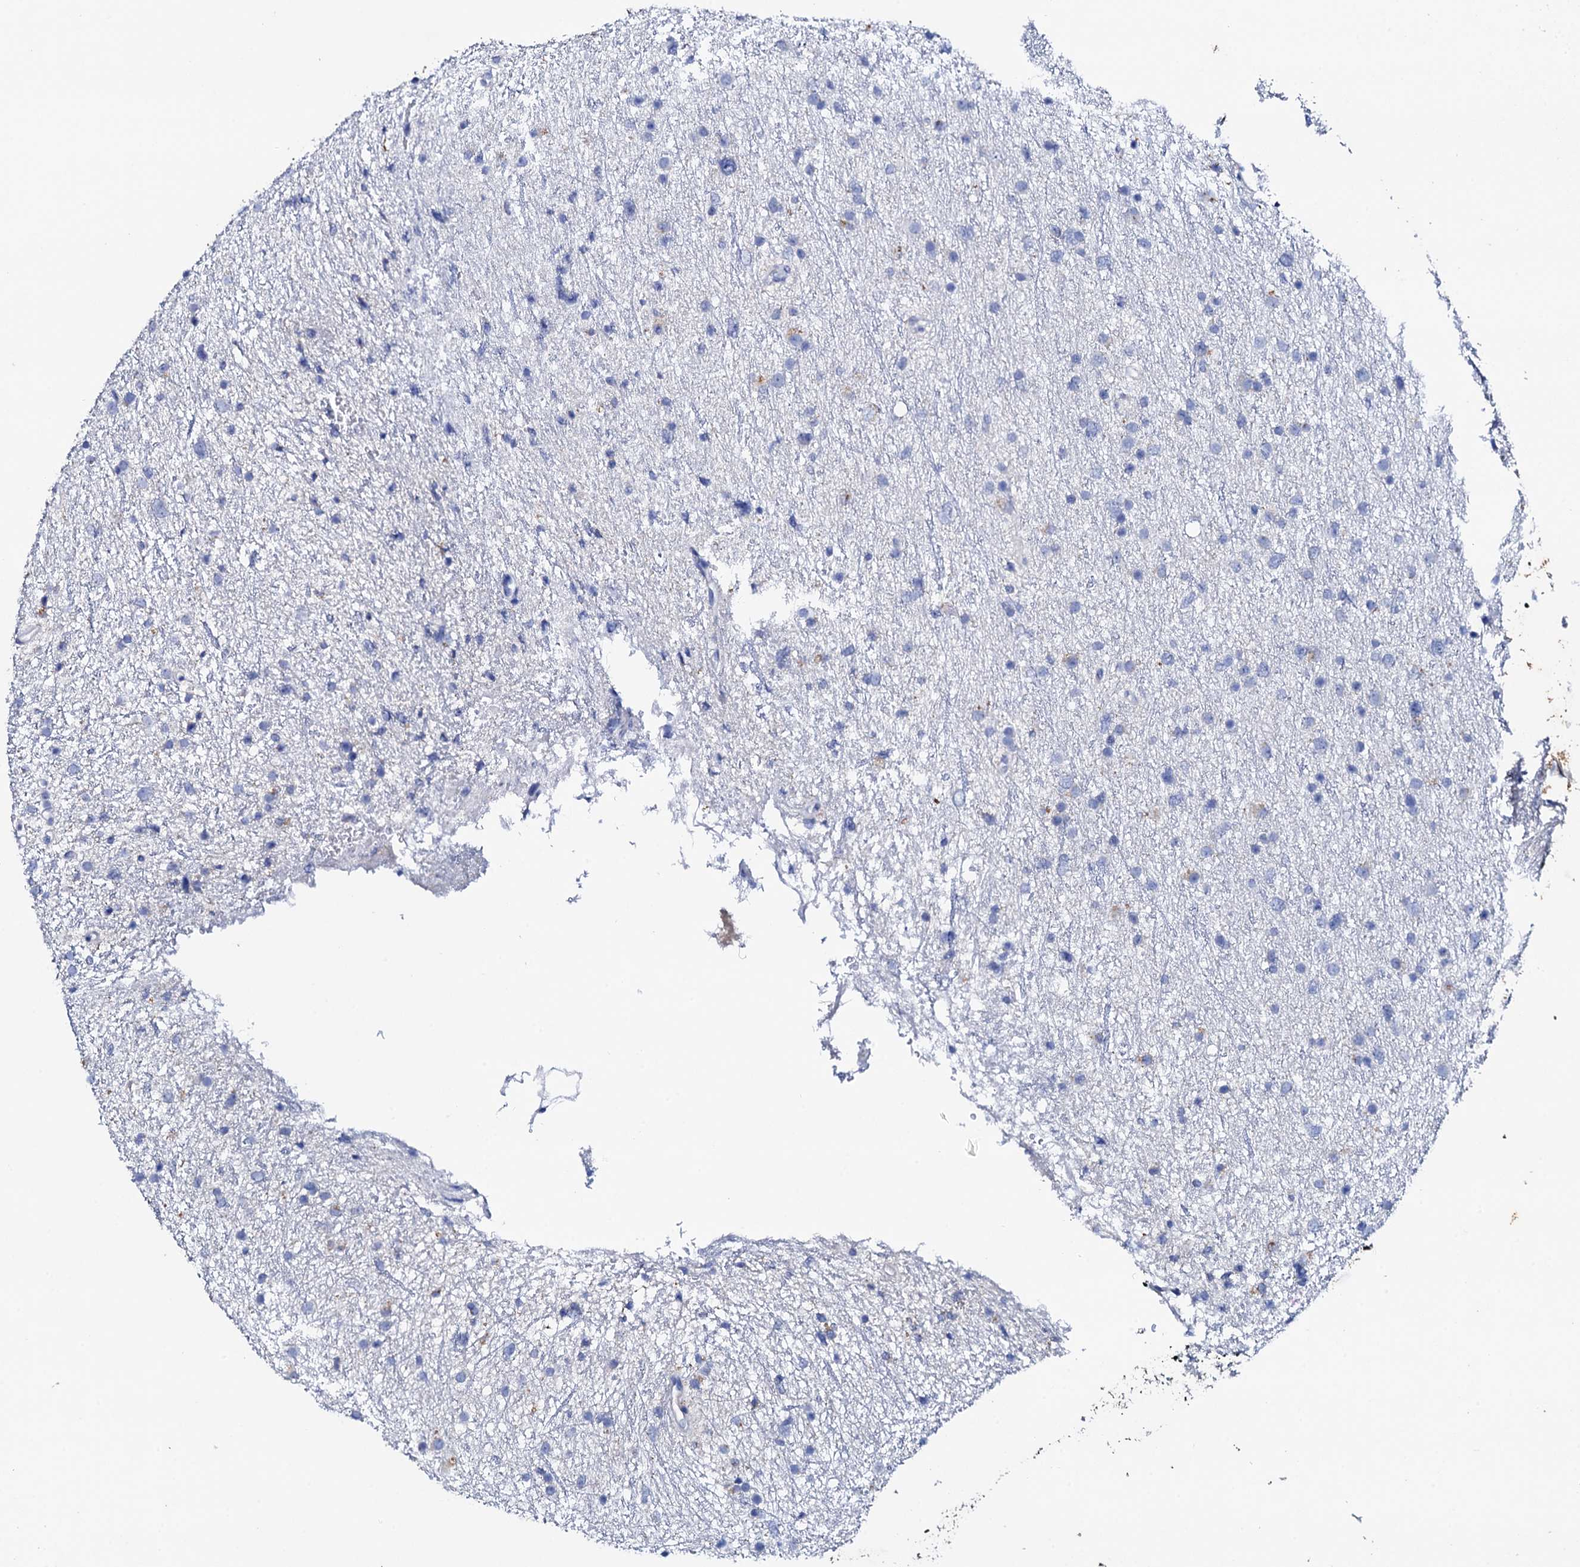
{"staining": {"intensity": "negative", "quantity": "none", "location": "none"}, "tissue": "glioma", "cell_type": "Tumor cells", "image_type": "cancer", "snomed": [{"axis": "morphology", "description": "Glioma, malignant, Low grade"}, {"axis": "topography", "description": "Cerebral cortex"}], "caption": "There is no significant expression in tumor cells of malignant glioma (low-grade).", "gene": "GLB1L3", "patient": {"sex": "female", "age": 39}}